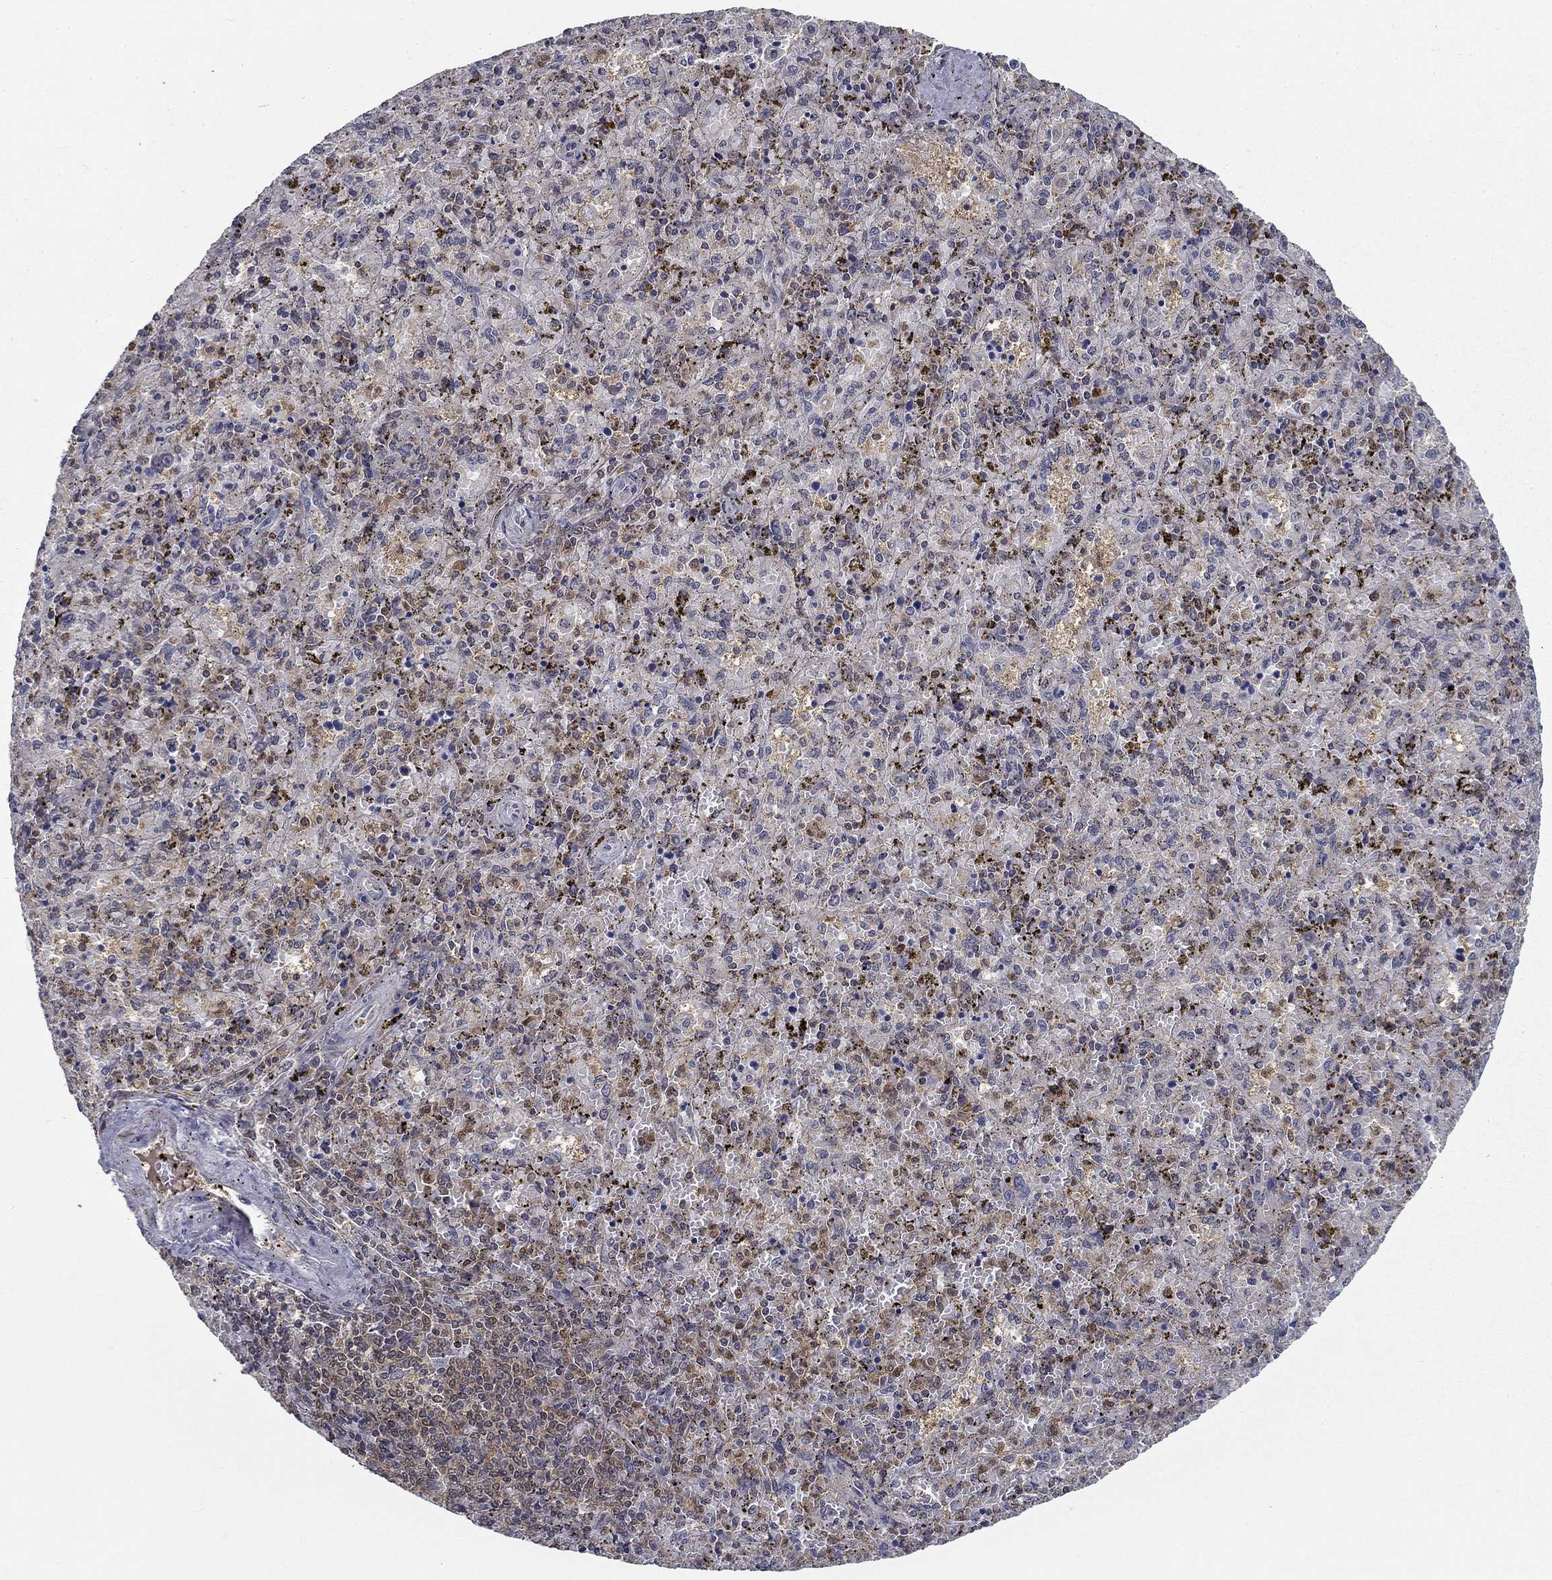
{"staining": {"intensity": "negative", "quantity": "none", "location": "none"}, "tissue": "spleen", "cell_type": "Cells in red pulp", "image_type": "normal", "snomed": [{"axis": "morphology", "description": "Normal tissue, NOS"}, {"axis": "topography", "description": "Spleen"}], "caption": "DAB immunohistochemical staining of benign spleen displays no significant positivity in cells in red pulp.", "gene": "NIT2", "patient": {"sex": "female", "age": 50}}